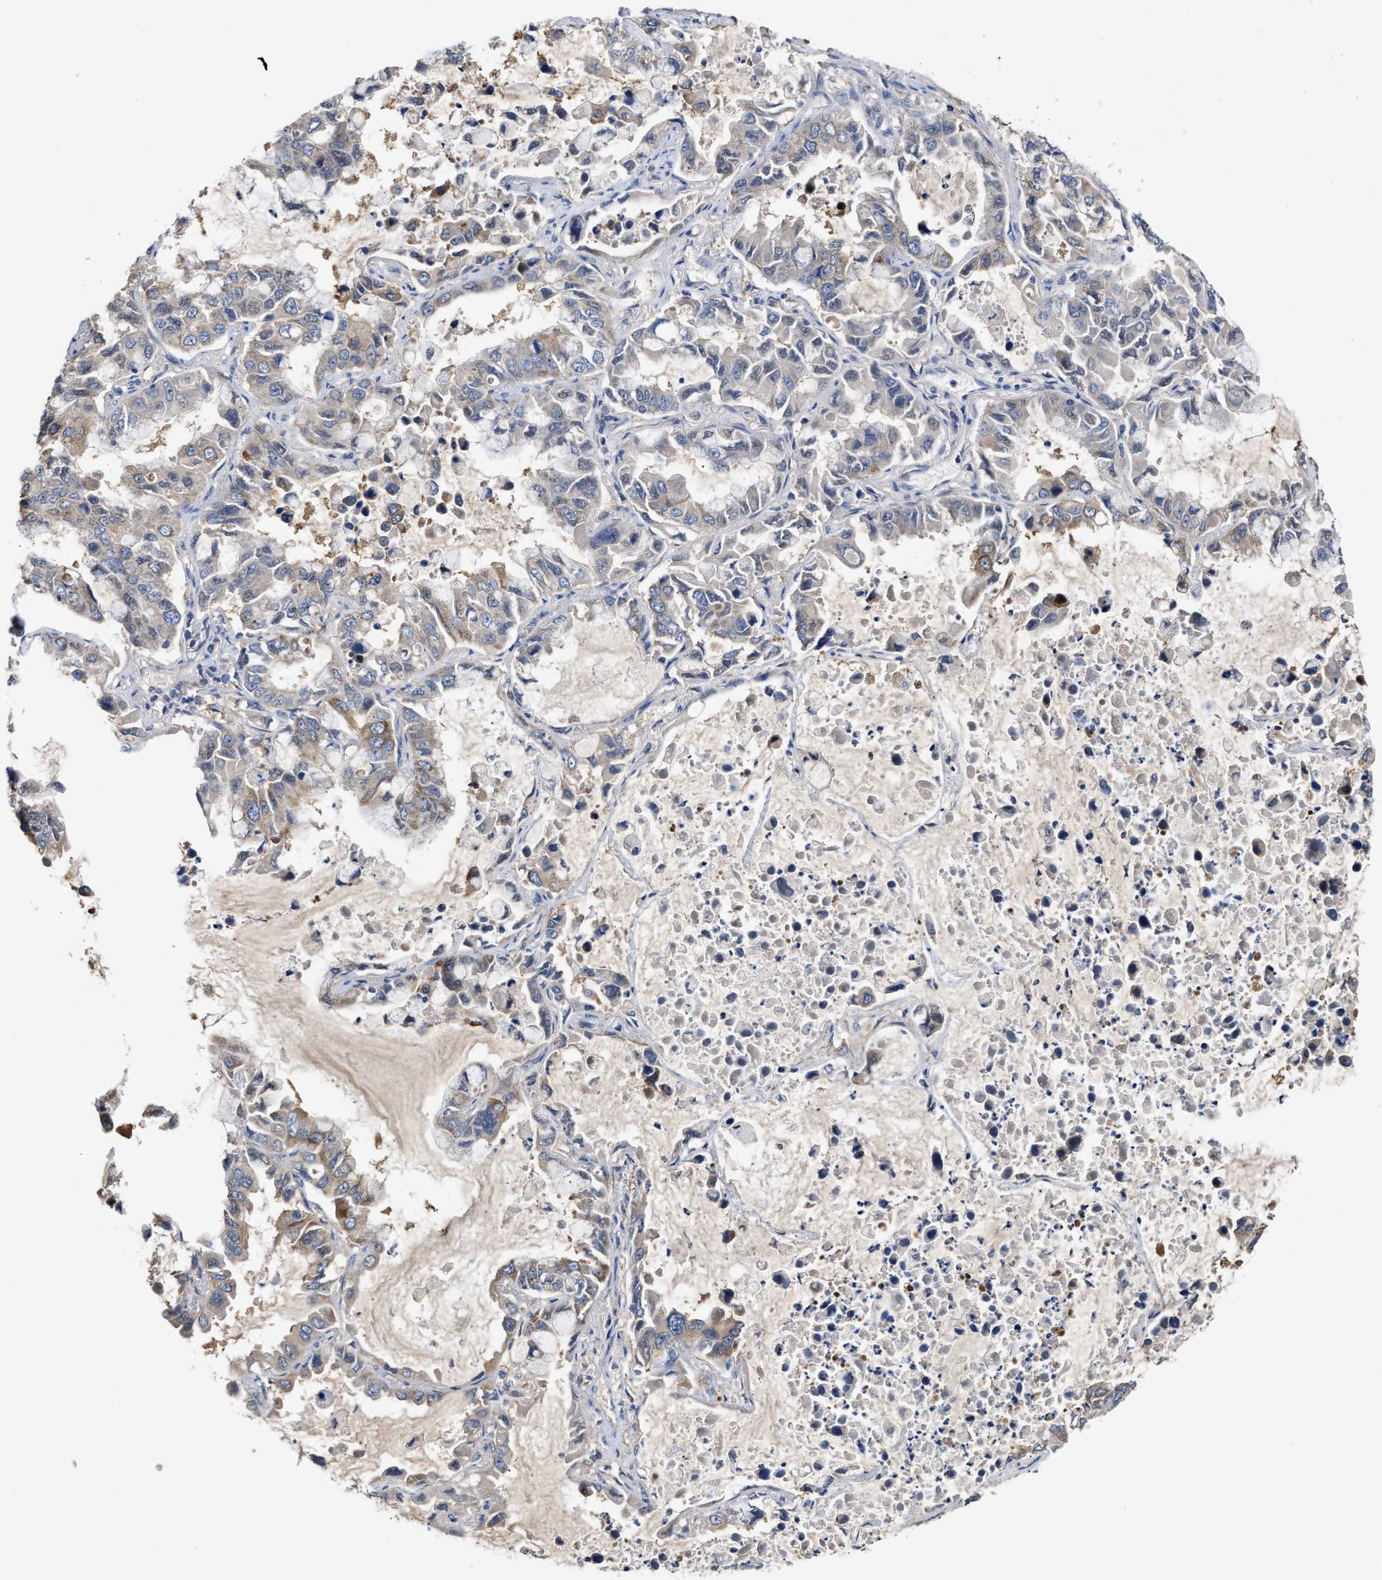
{"staining": {"intensity": "weak", "quantity": "<25%", "location": "cytoplasmic/membranous"}, "tissue": "lung cancer", "cell_type": "Tumor cells", "image_type": "cancer", "snomed": [{"axis": "morphology", "description": "Adenocarcinoma, NOS"}, {"axis": "topography", "description": "Lung"}], "caption": "DAB (3,3'-diaminobenzidine) immunohistochemical staining of human adenocarcinoma (lung) demonstrates no significant expression in tumor cells.", "gene": "BBLN", "patient": {"sex": "male", "age": 64}}